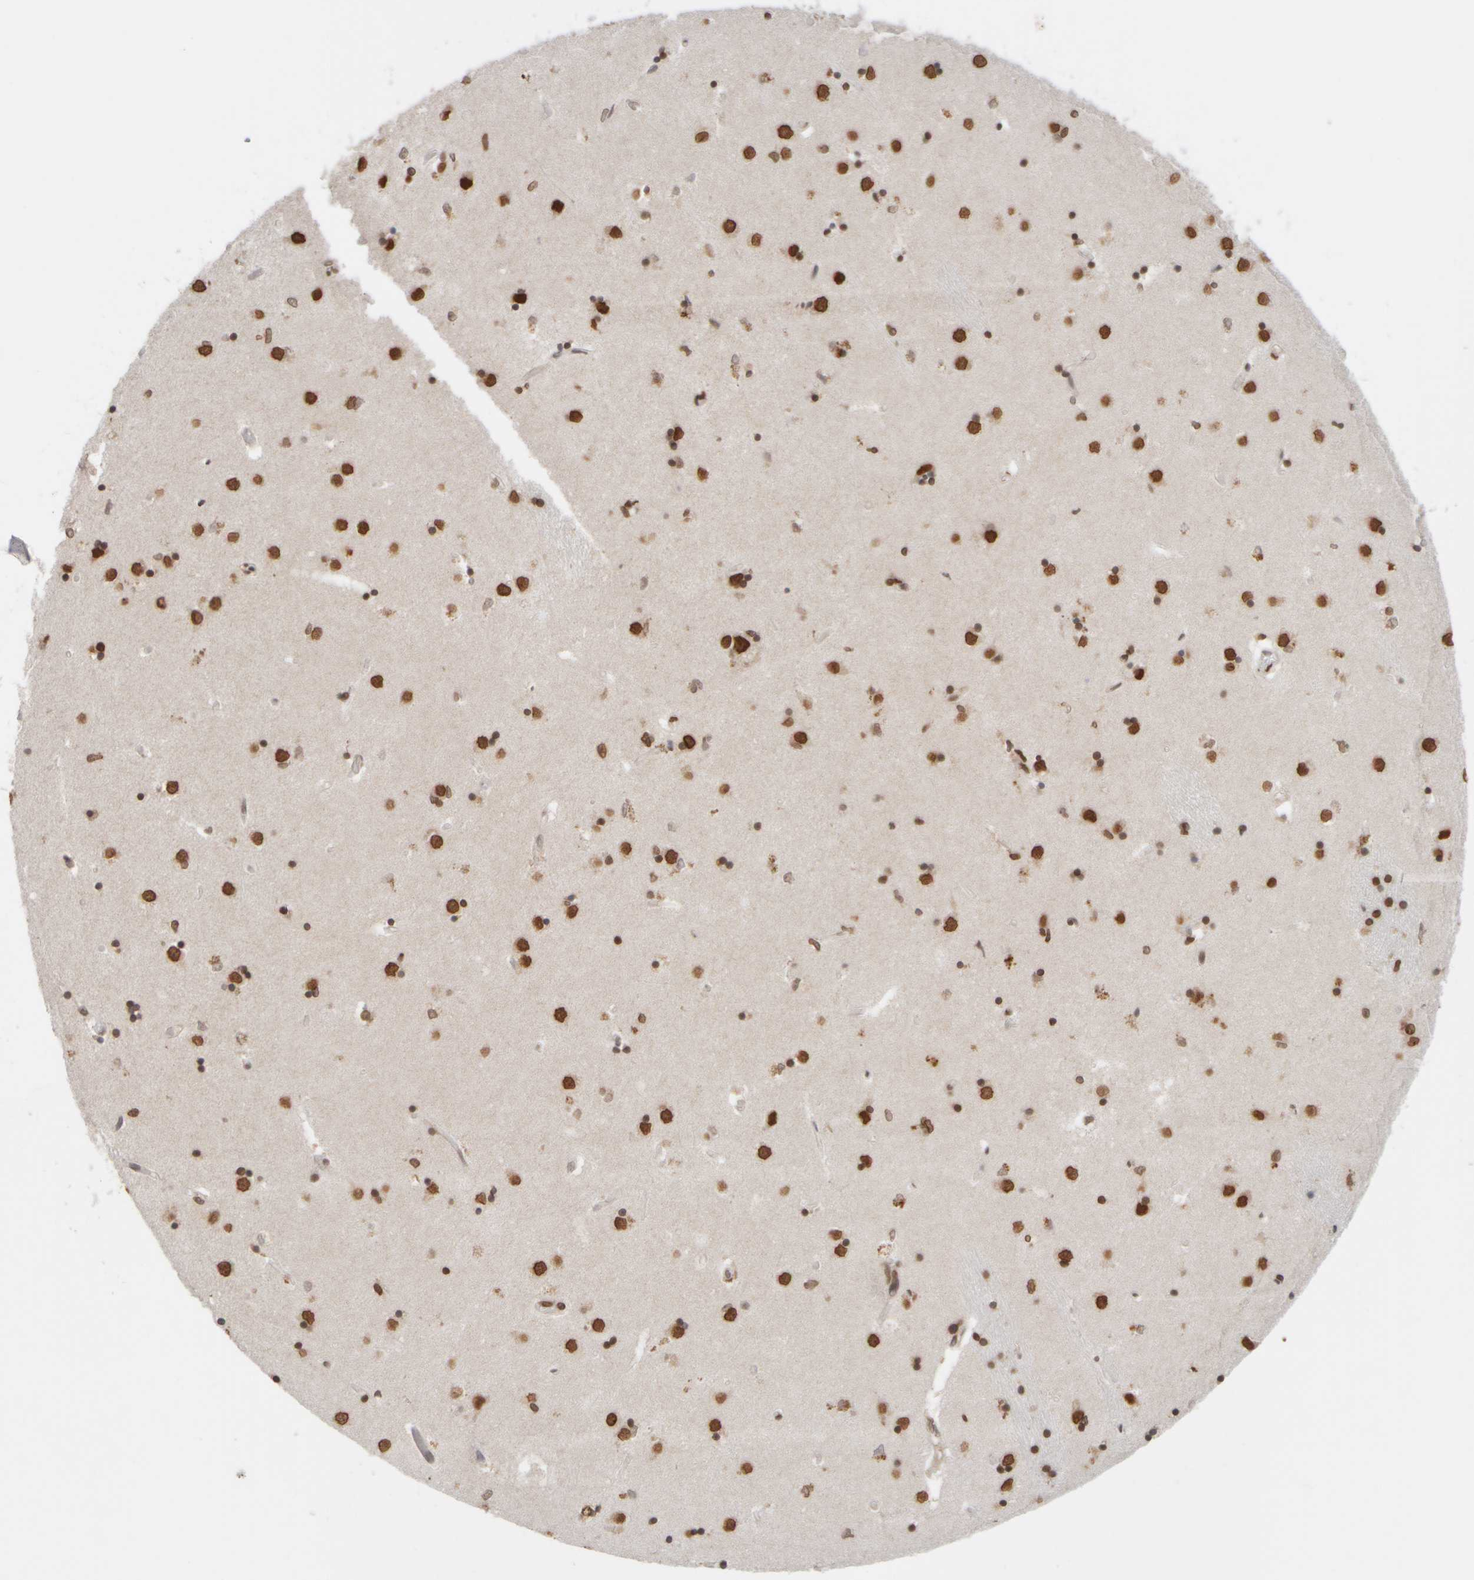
{"staining": {"intensity": "strong", "quantity": ">75%", "location": "nuclear"}, "tissue": "caudate", "cell_type": "Glial cells", "image_type": "normal", "snomed": [{"axis": "morphology", "description": "Normal tissue, NOS"}, {"axis": "topography", "description": "Lateral ventricle wall"}], "caption": "IHC histopathology image of normal human caudate stained for a protein (brown), which shows high levels of strong nuclear positivity in approximately >75% of glial cells.", "gene": "ZC3HC1", "patient": {"sex": "male", "age": 45}}